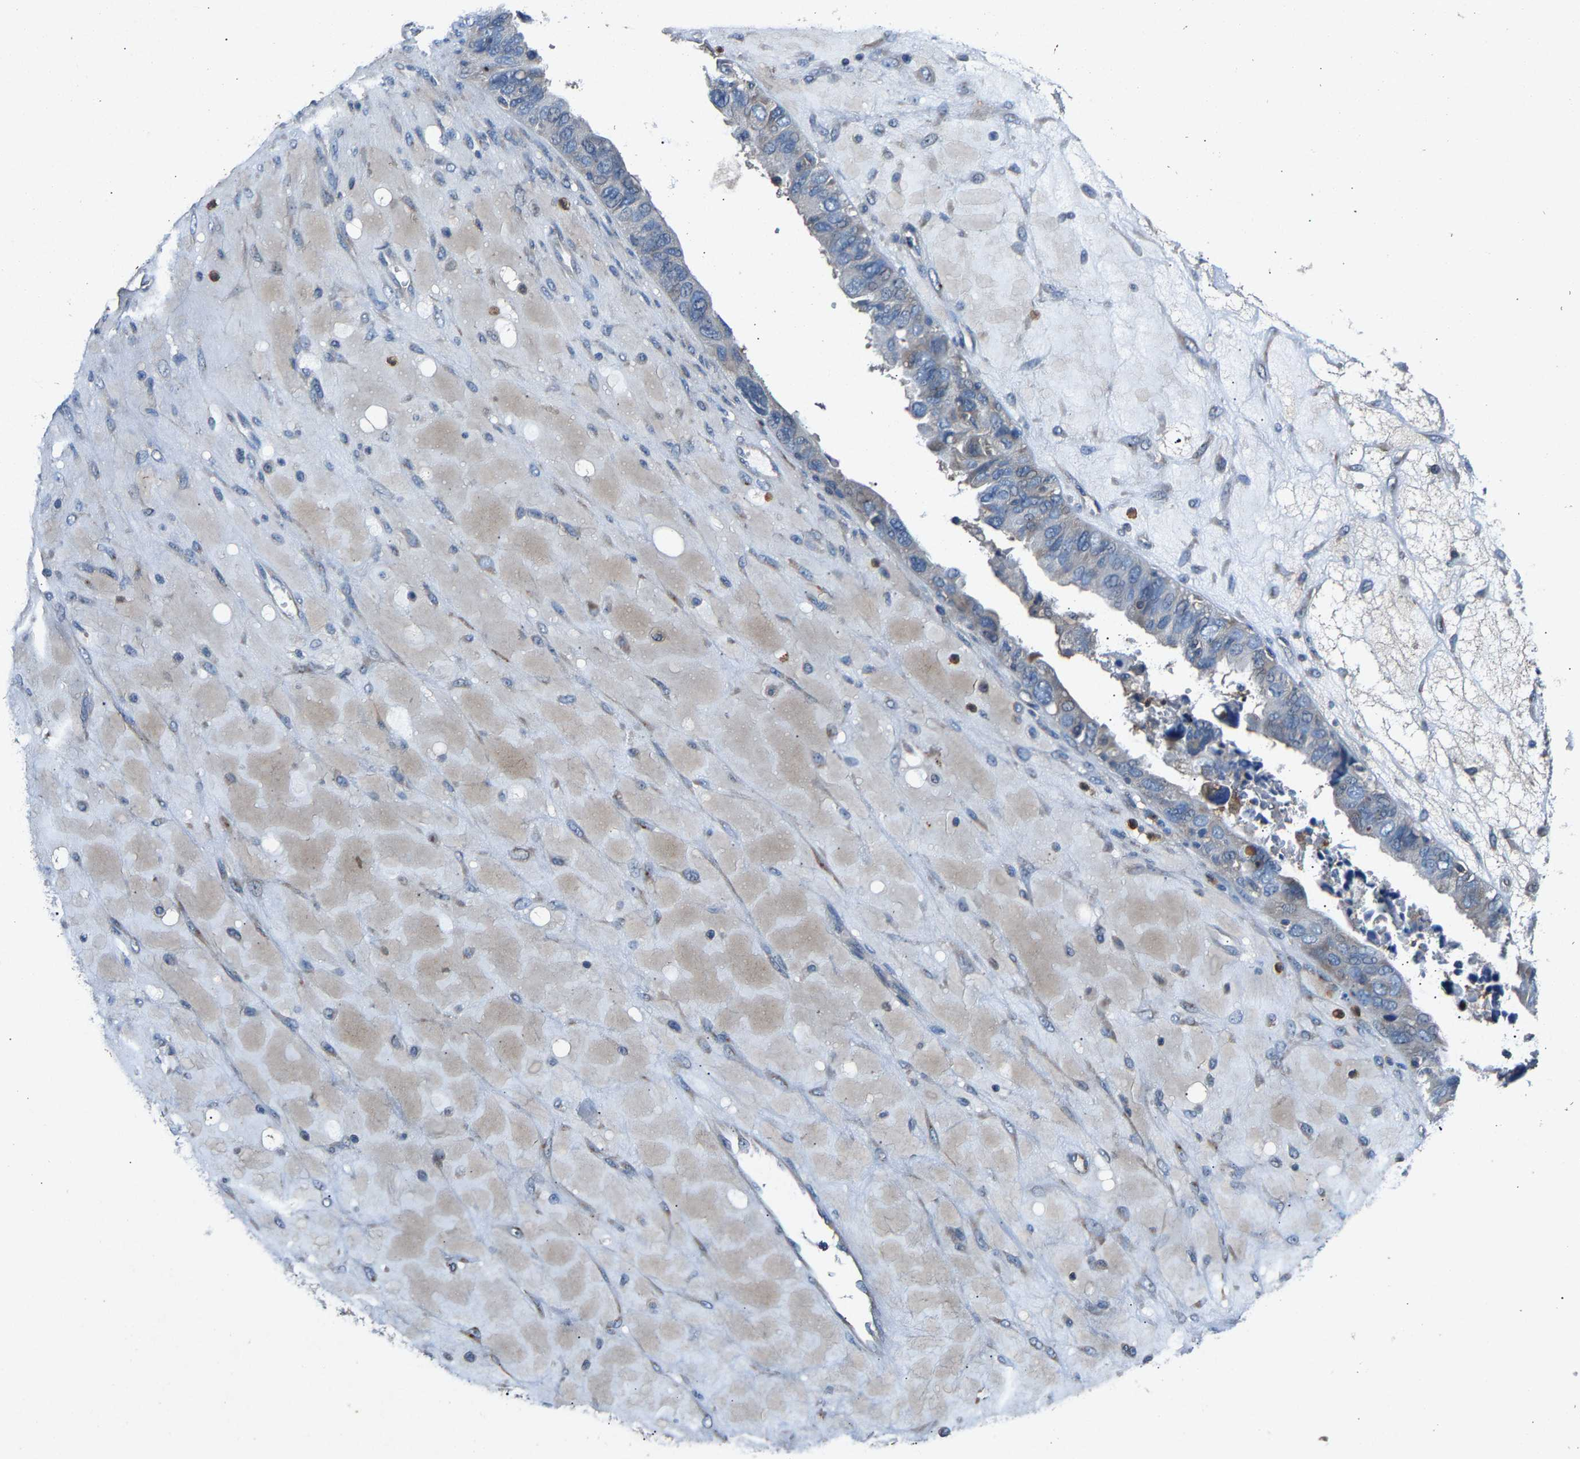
{"staining": {"intensity": "negative", "quantity": "none", "location": "none"}, "tissue": "ovarian cancer", "cell_type": "Tumor cells", "image_type": "cancer", "snomed": [{"axis": "morphology", "description": "Cystadenocarcinoma, serous, NOS"}, {"axis": "topography", "description": "Ovary"}], "caption": "Immunohistochemical staining of ovarian cancer exhibits no significant positivity in tumor cells. (DAB immunohistochemistry (IHC) visualized using brightfield microscopy, high magnification).", "gene": "PPID", "patient": {"sex": "female", "age": 79}}